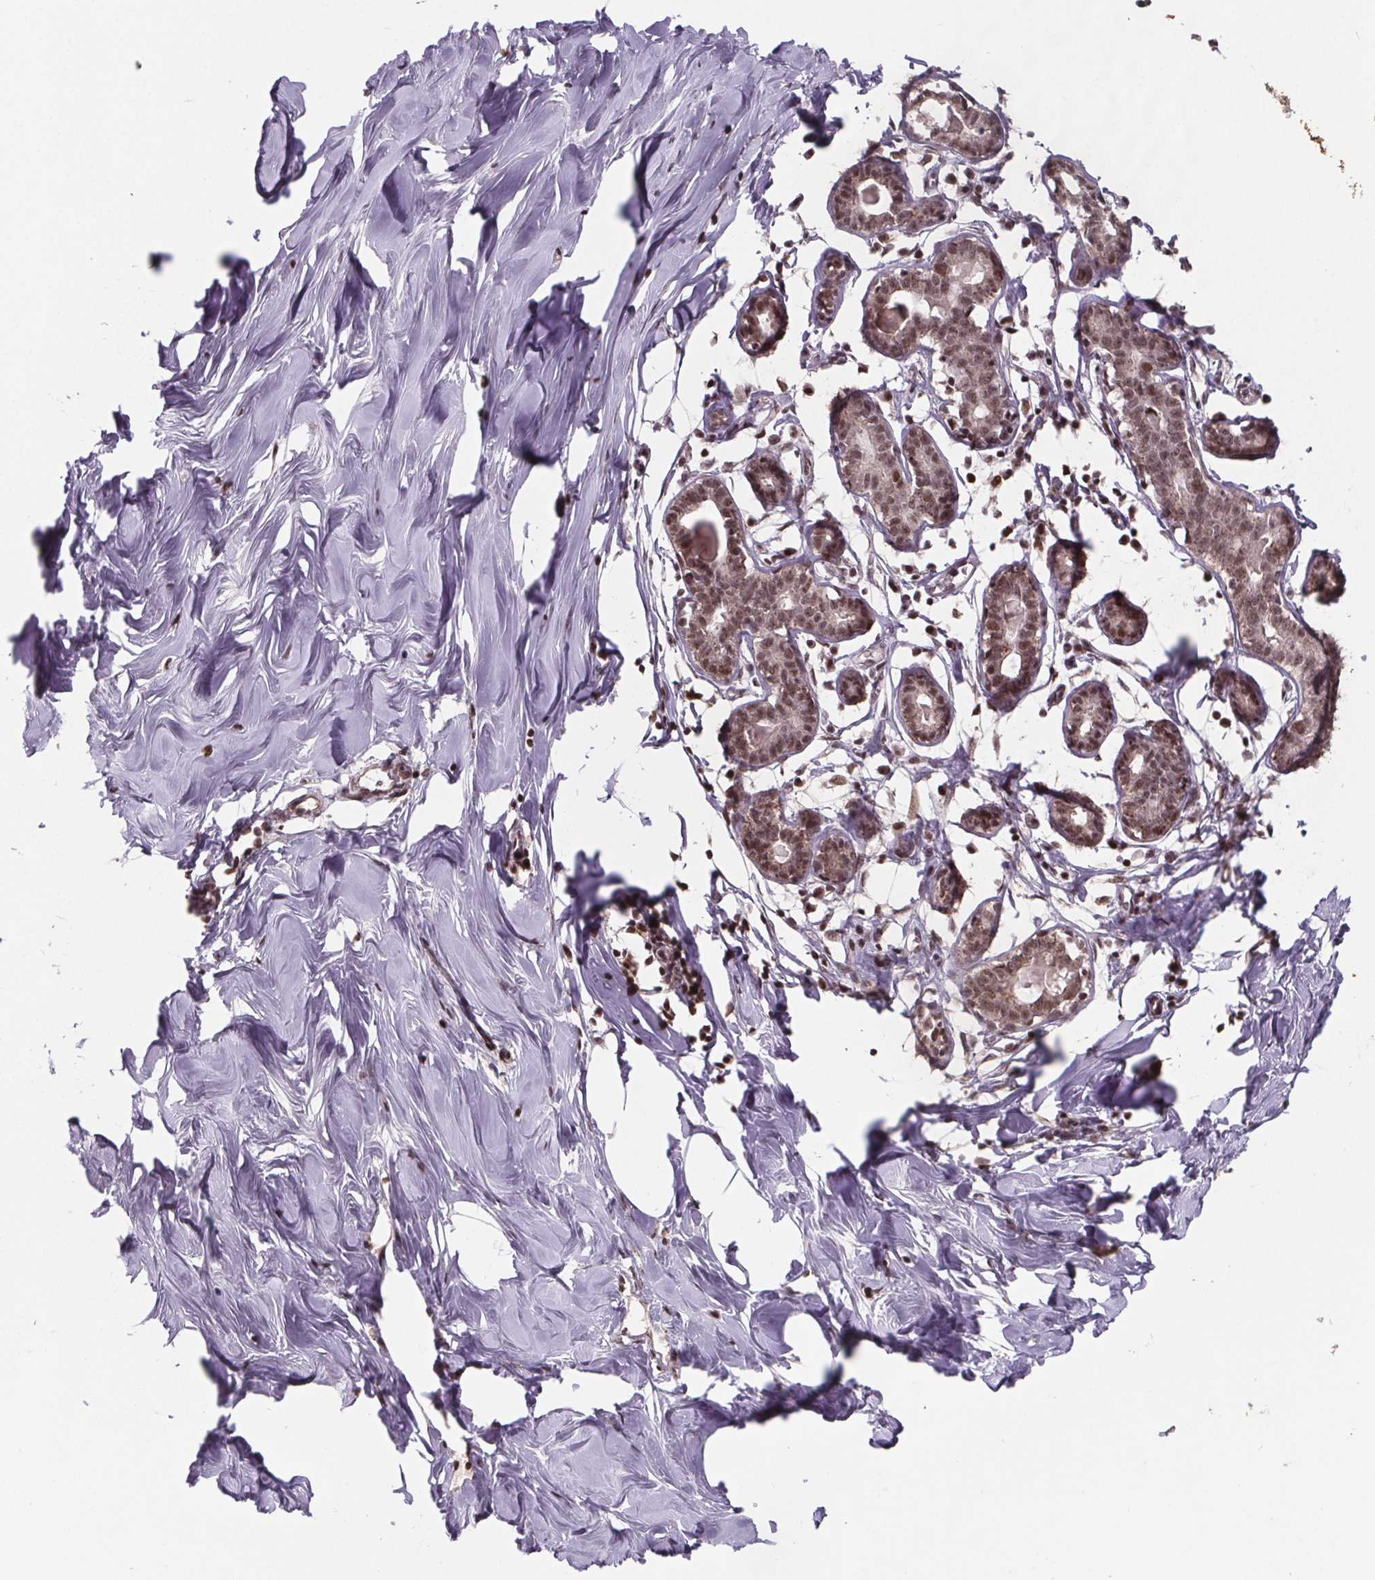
{"staining": {"intensity": "moderate", "quantity": "25%-75%", "location": "nuclear"}, "tissue": "breast", "cell_type": "Adipocytes", "image_type": "normal", "snomed": [{"axis": "morphology", "description": "Normal tissue, NOS"}, {"axis": "topography", "description": "Breast"}], "caption": "DAB (3,3'-diaminobenzidine) immunohistochemical staining of unremarkable human breast displays moderate nuclear protein positivity in about 25%-75% of adipocytes. The staining is performed using DAB (3,3'-diaminobenzidine) brown chromogen to label protein expression. The nuclei are counter-stained blue using hematoxylin.", "gene": "JARID2", "patient": {"sex": "female", "age": 27}}